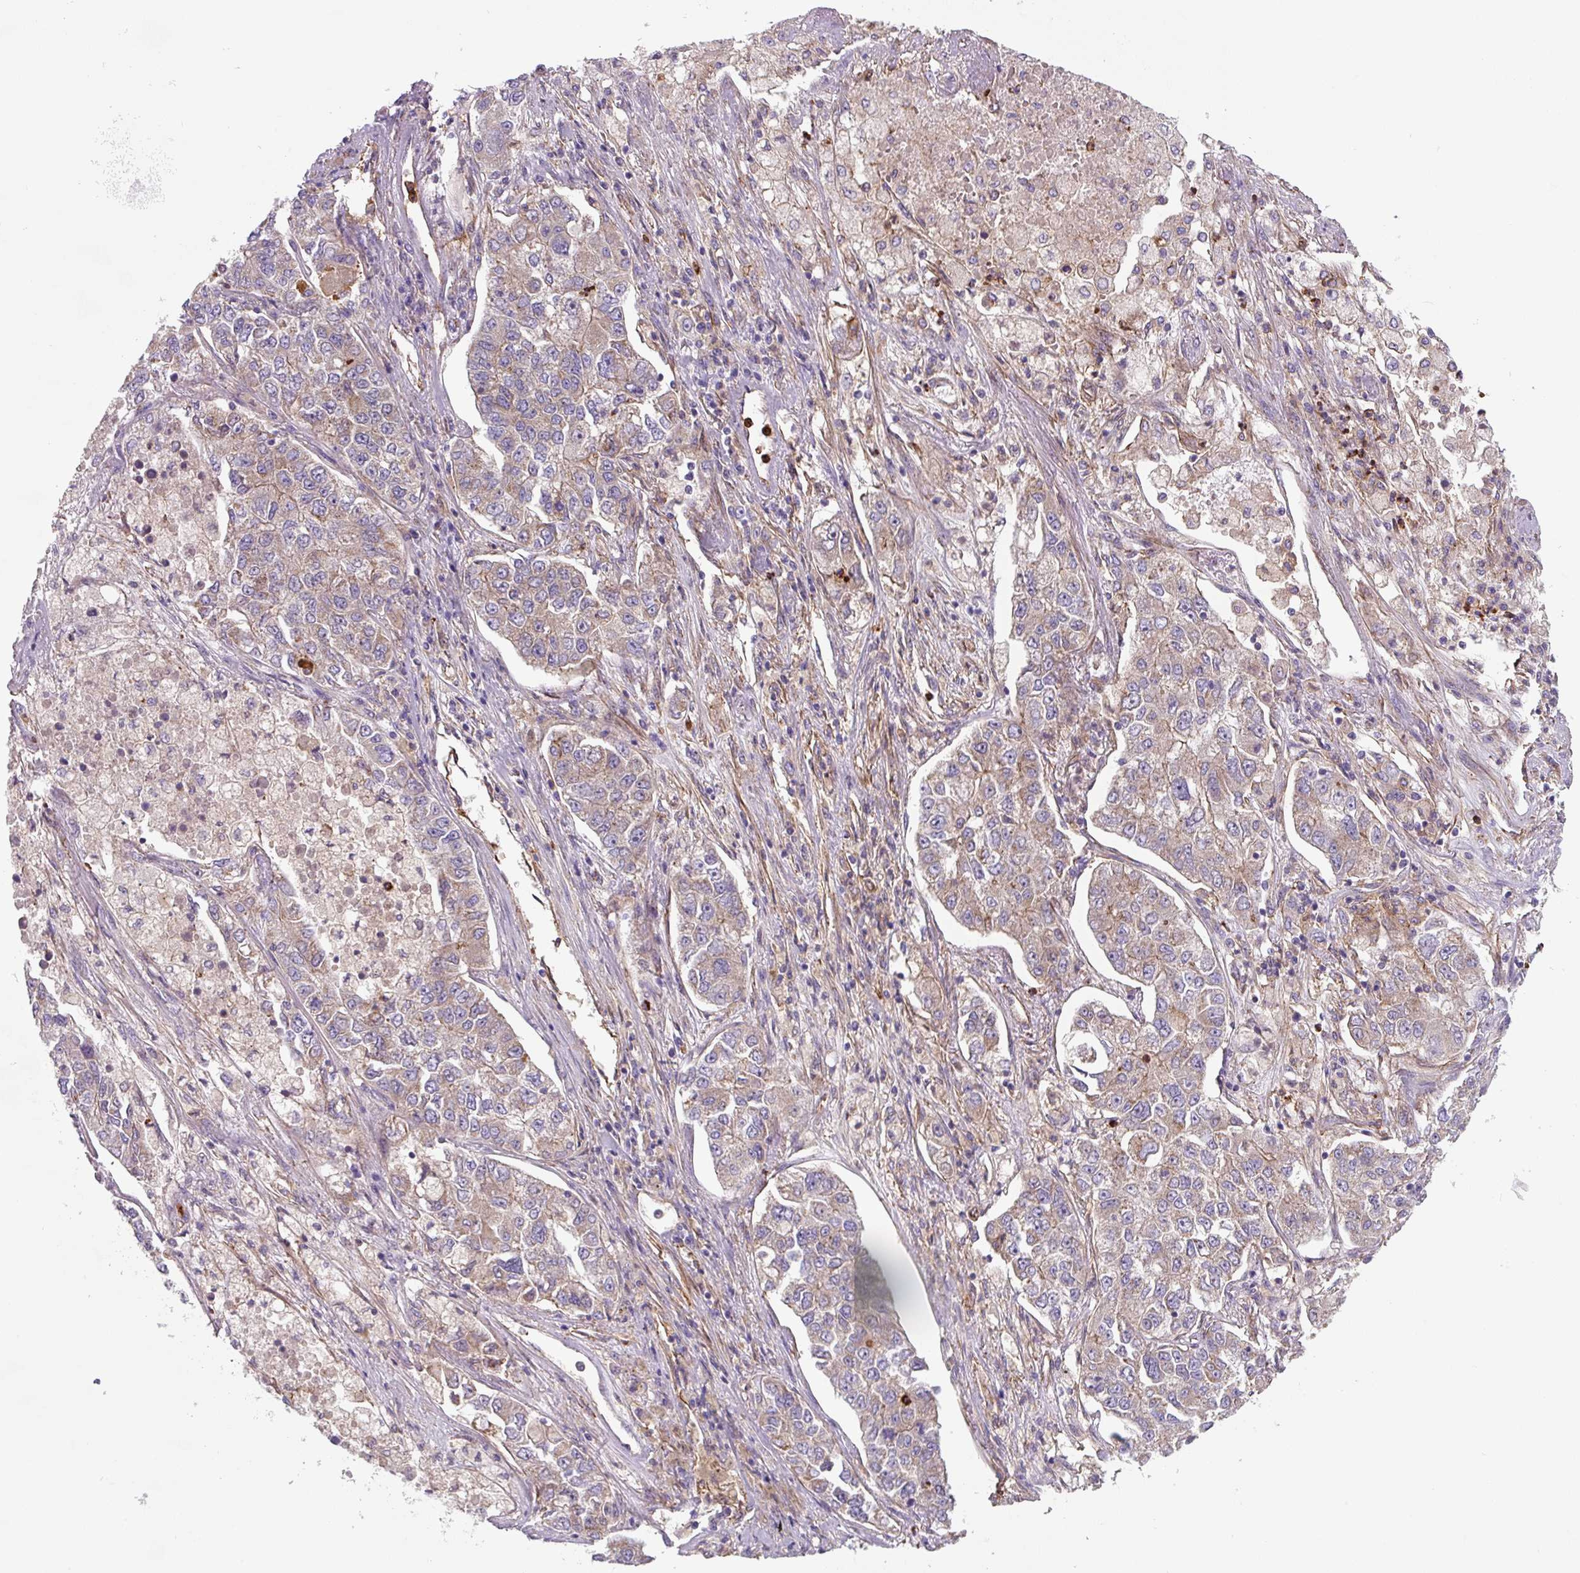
{"staining": {"intensity": "weak", "quantity": "<25%", "location": "cytoplasmic/membranous"}, "tissue": "lung cancer", "cell_type": "Tumor cells", "image_type": "cancer", "snomed": [{"axis": "morphology", "description": "Adenocarcinoma, NOS"}, {"axis": "topography", "description": "Lung"}], "caption": "Immunohistochemical staining of lung cancer (adenocarcinoma) shows no significant expression in tumor cells. (DAB IHC visualized using brightfield microscopy, high magnification).", "gene": "DHFR2", "patient": {"sex": "male", "age": 49}}